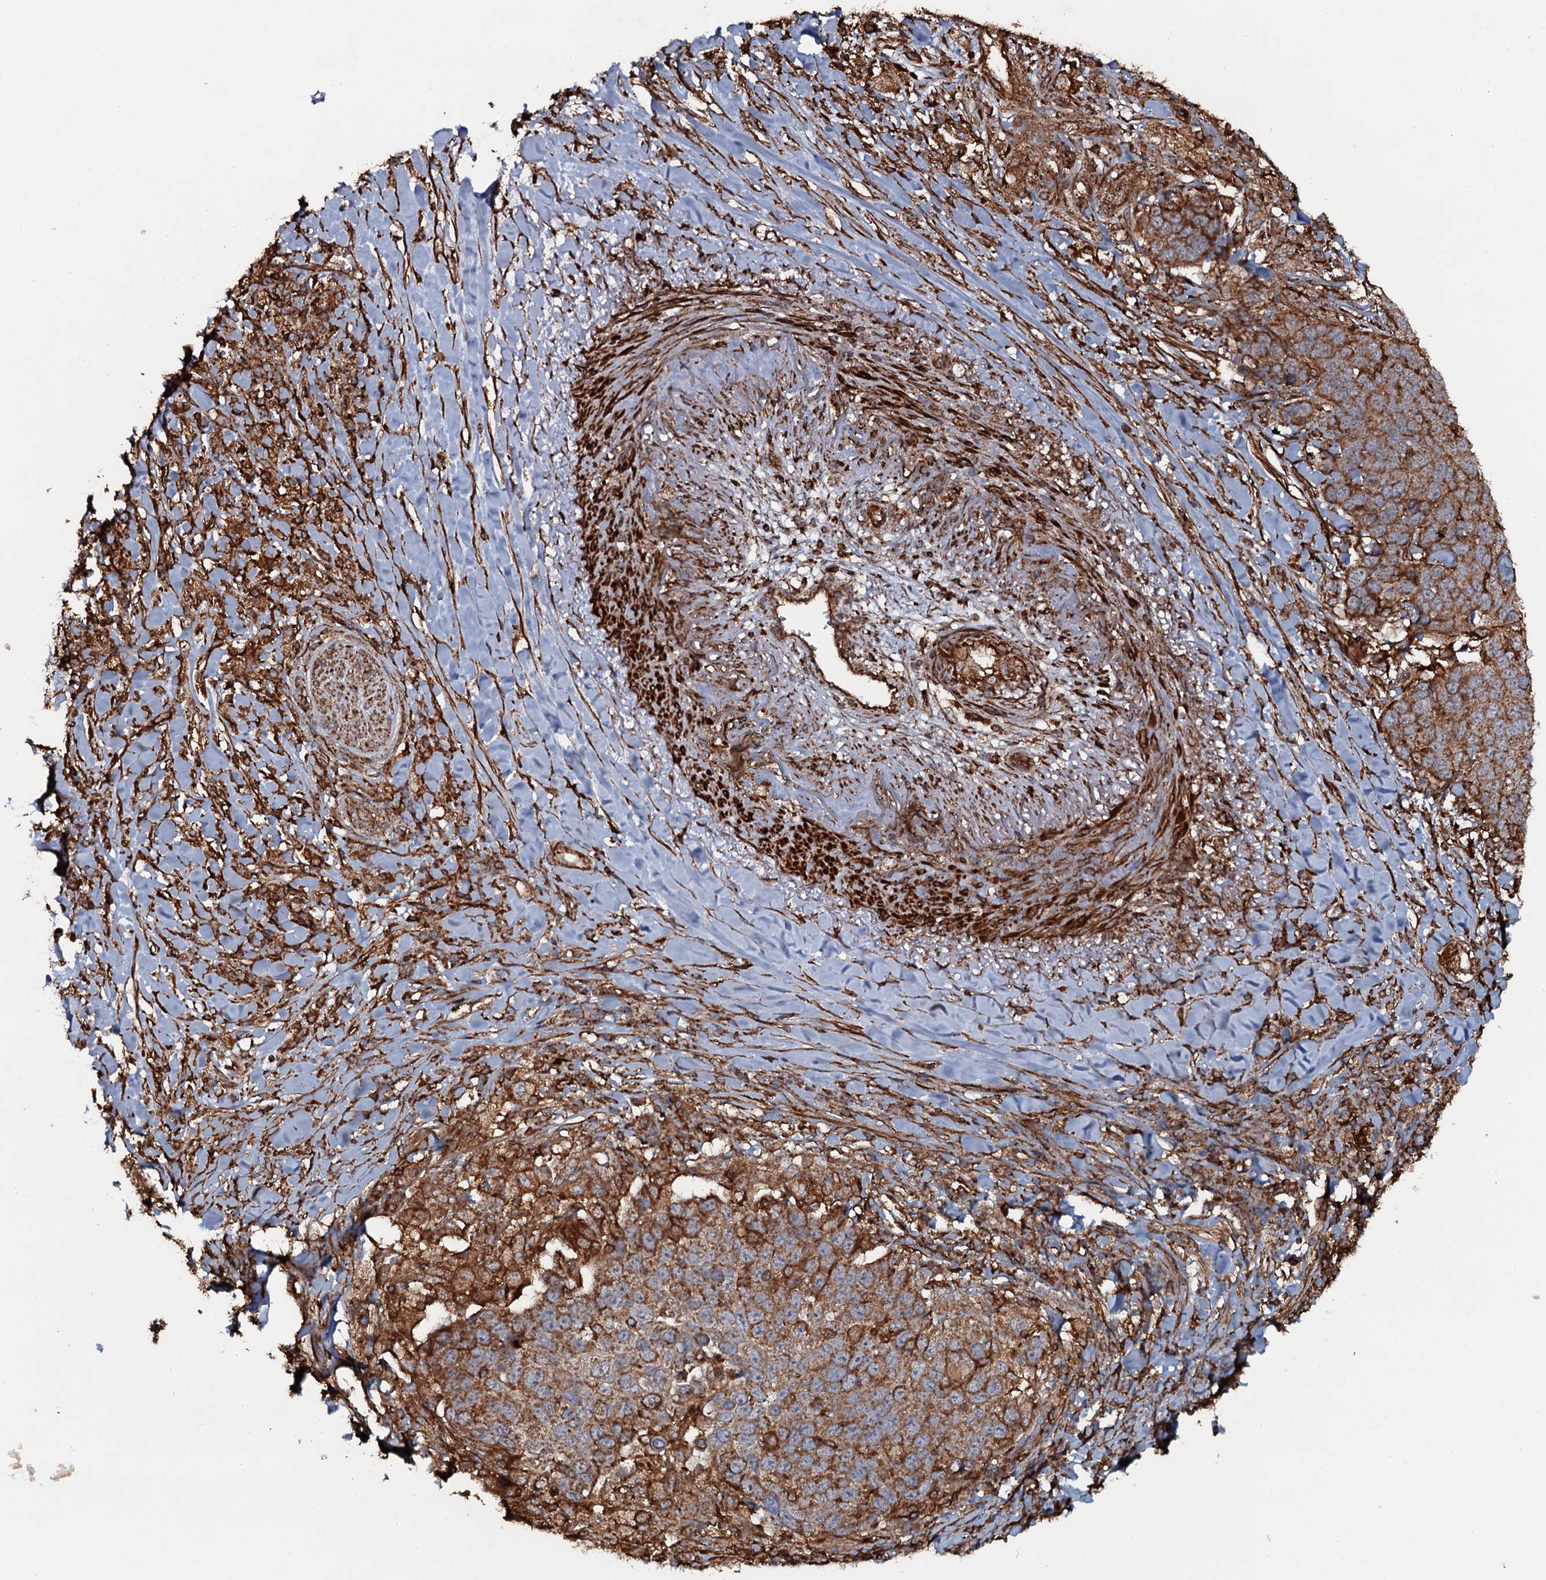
{"staining": {"intensity": "moderate", "quantity": ">75%", "location": "cytoplasmic/membranous"}, "tissue": "lung cancer", "cell_type": "Tumor cells", "image_type": "cancer", "snomed": [{"axis": "morphology", "description": "Normal tissue, NOS"}, {"axis": "morphology", "description": "Squamous cell carcinoma, NOS"}, {"axis": "topography", "description": "Lymph node"}, {"axis": "topography", "description": "Lung"}], "caption": "IHC photomicrograph of squamous cell carcinoma (lung) stained for a protein (brown), which exhibits medium levels of moderate cytoplasmic/membranous positivity in approximately >75% of tumor cells.", "gene": "VWA8", "patient": {"sex": "male", "age": 66}}